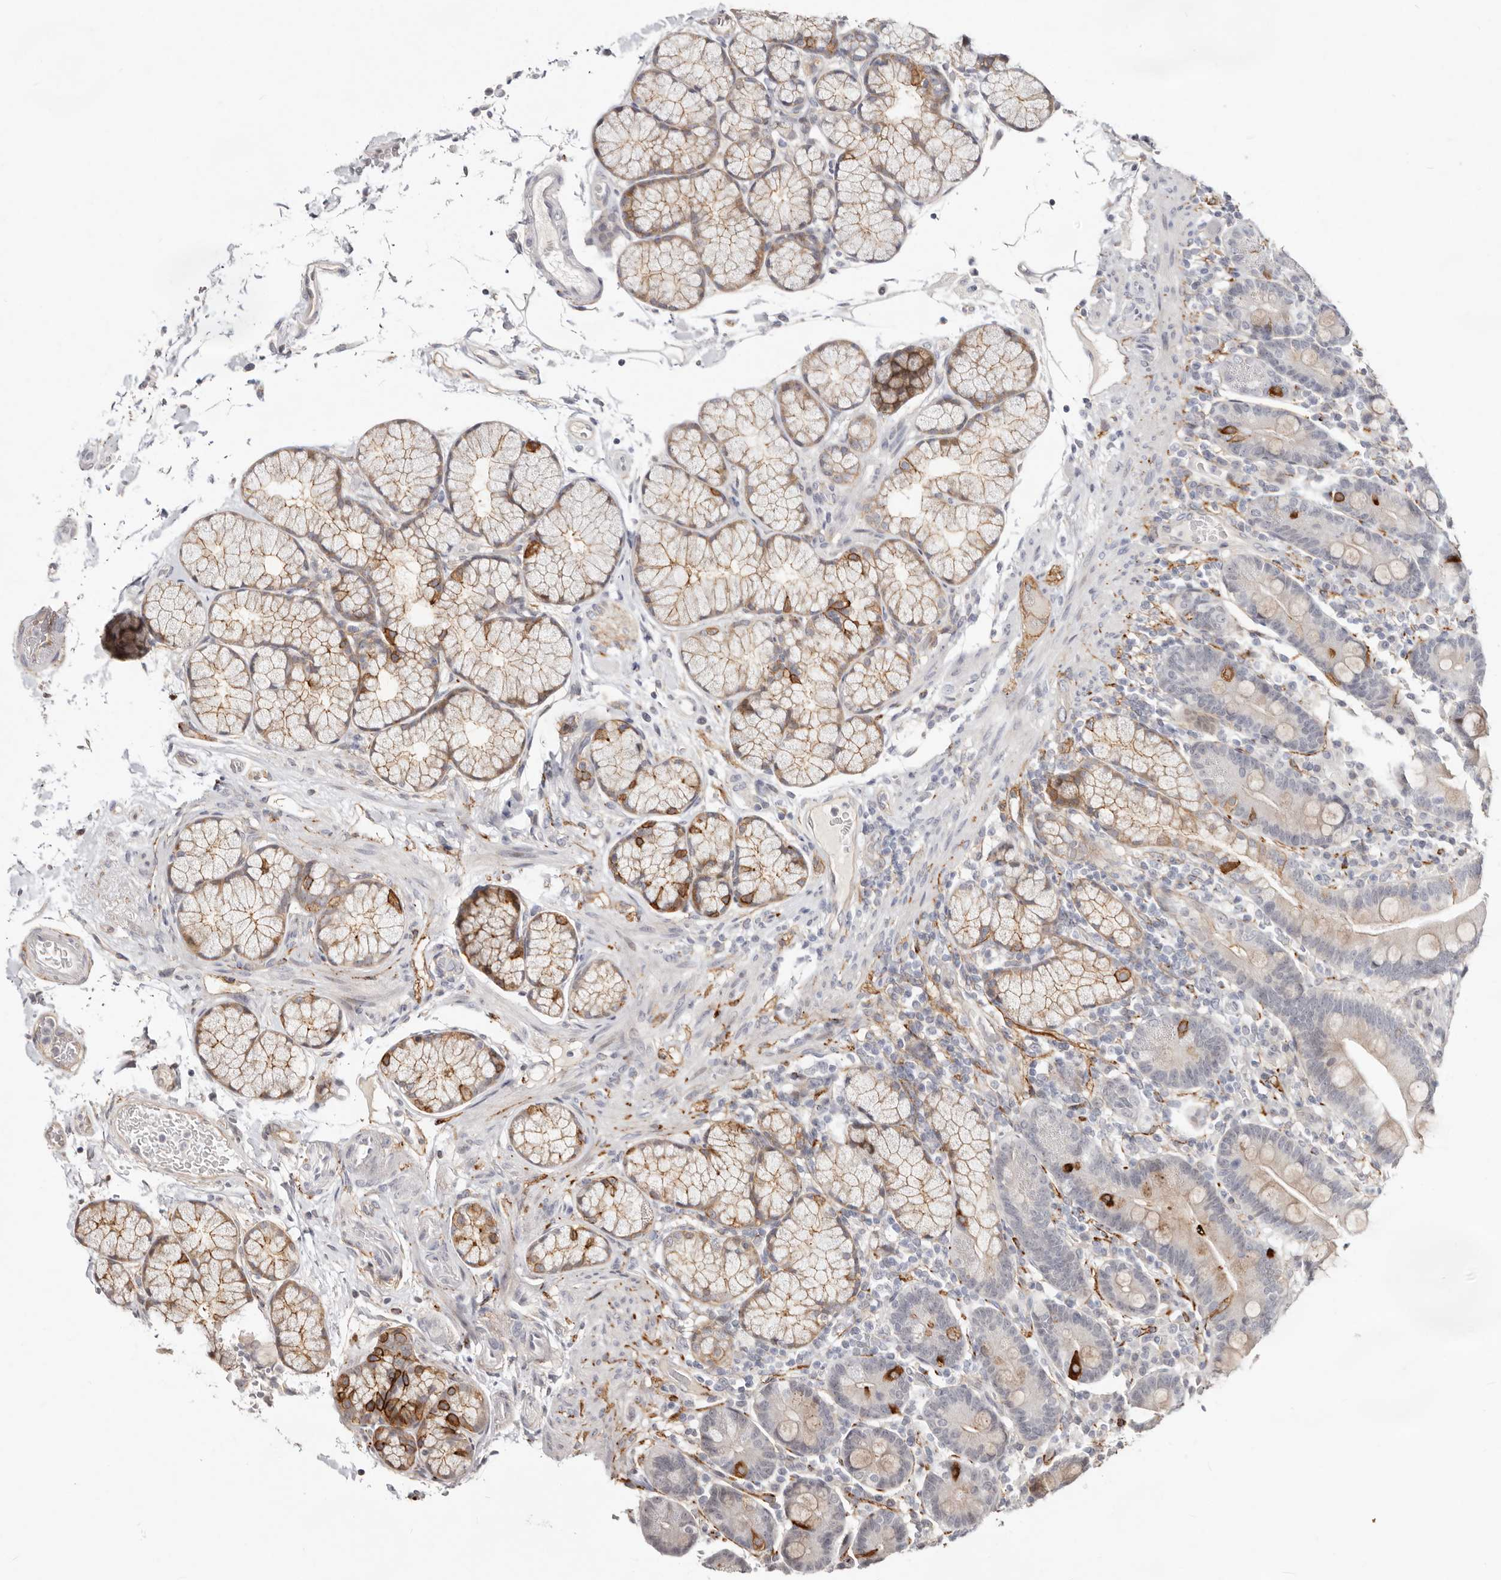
{"staining": {"intensity": "moderate", "quantity": "<25%", "location": "cytoplasmic/membranous"}, "tissue": "duodenum", "cell_type": "Glandular cells", "image_type": "normal", "snomed": [{"axis": "morphology", "description": "Normal tissue, NOS"}, {"axis": "topography", "description": "Small intestine, NOS"}], "caption": "Immunohistochemical staining of unremarkable human duodenum exhibits <25% levels of moderate cytoplasmic/membranous protein staining in about <25% of glandular cells. (DAB IHC, brown staining for protein, blue staining for nuclei).", "gene": "SZT2", "patient": {"sex": "female", "age": 71}}